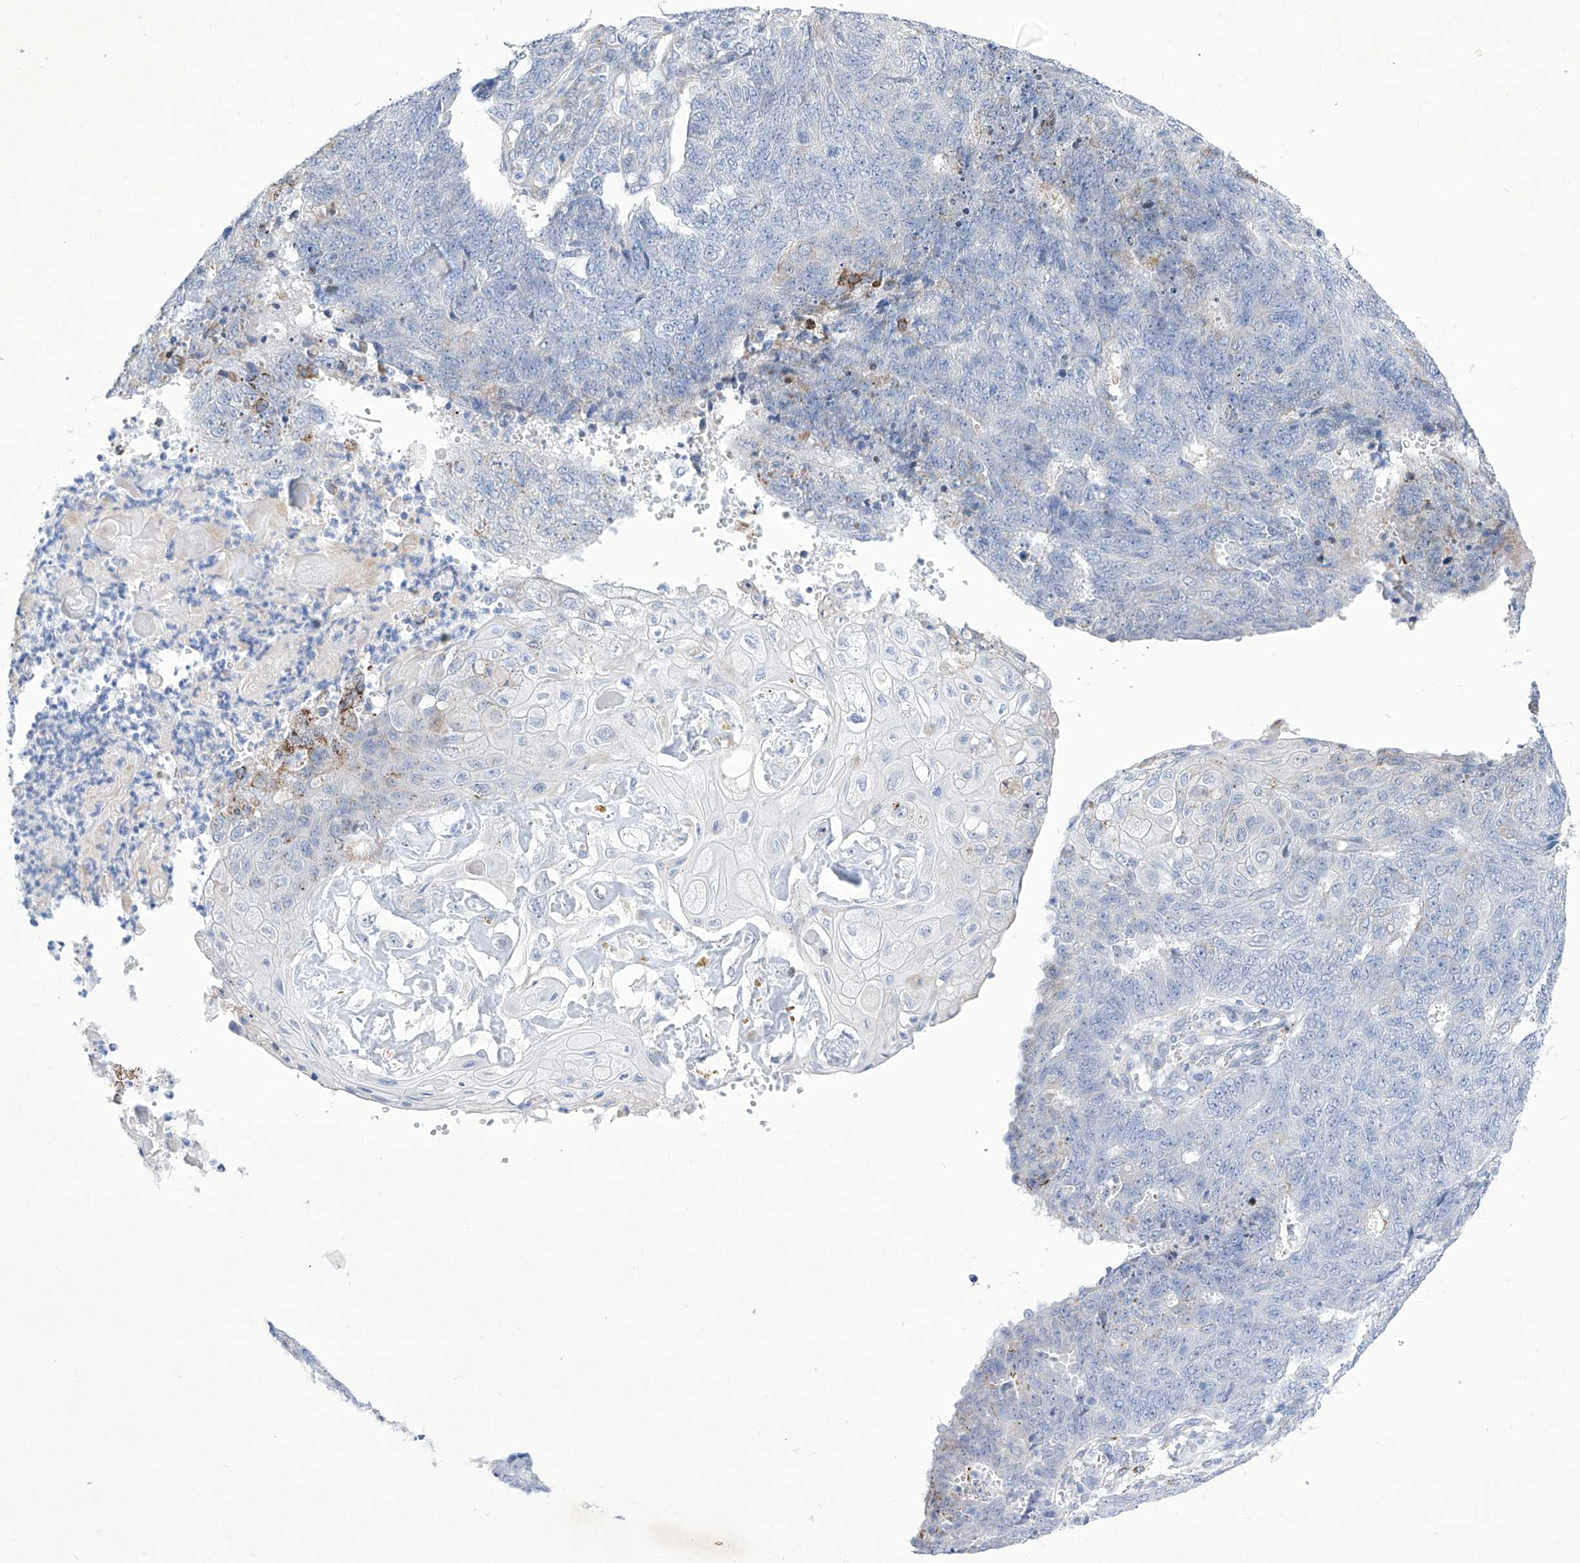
{"staining": {"intensity": "negative", "quantity": "none", "location": "none"}, "tissue": "endometrial cancer", "cell_type": "Tumor cells", "image_type": "cancer", "snomed": [{"axis": "morphology", "description": "Adenocarcinoma, NOS"}, {"axis": "topography", "description": "Endometrium"}], "caption": "The photomicrograph displays no significant staining in tumor cells of adenocarcinoma (endometrial). The staining is performed using DAB brown chromogen with nuclei counter-stained in using hematoxylin.", "gene": "C1orf87", "patient": {"sex": "female", "age": 32}}